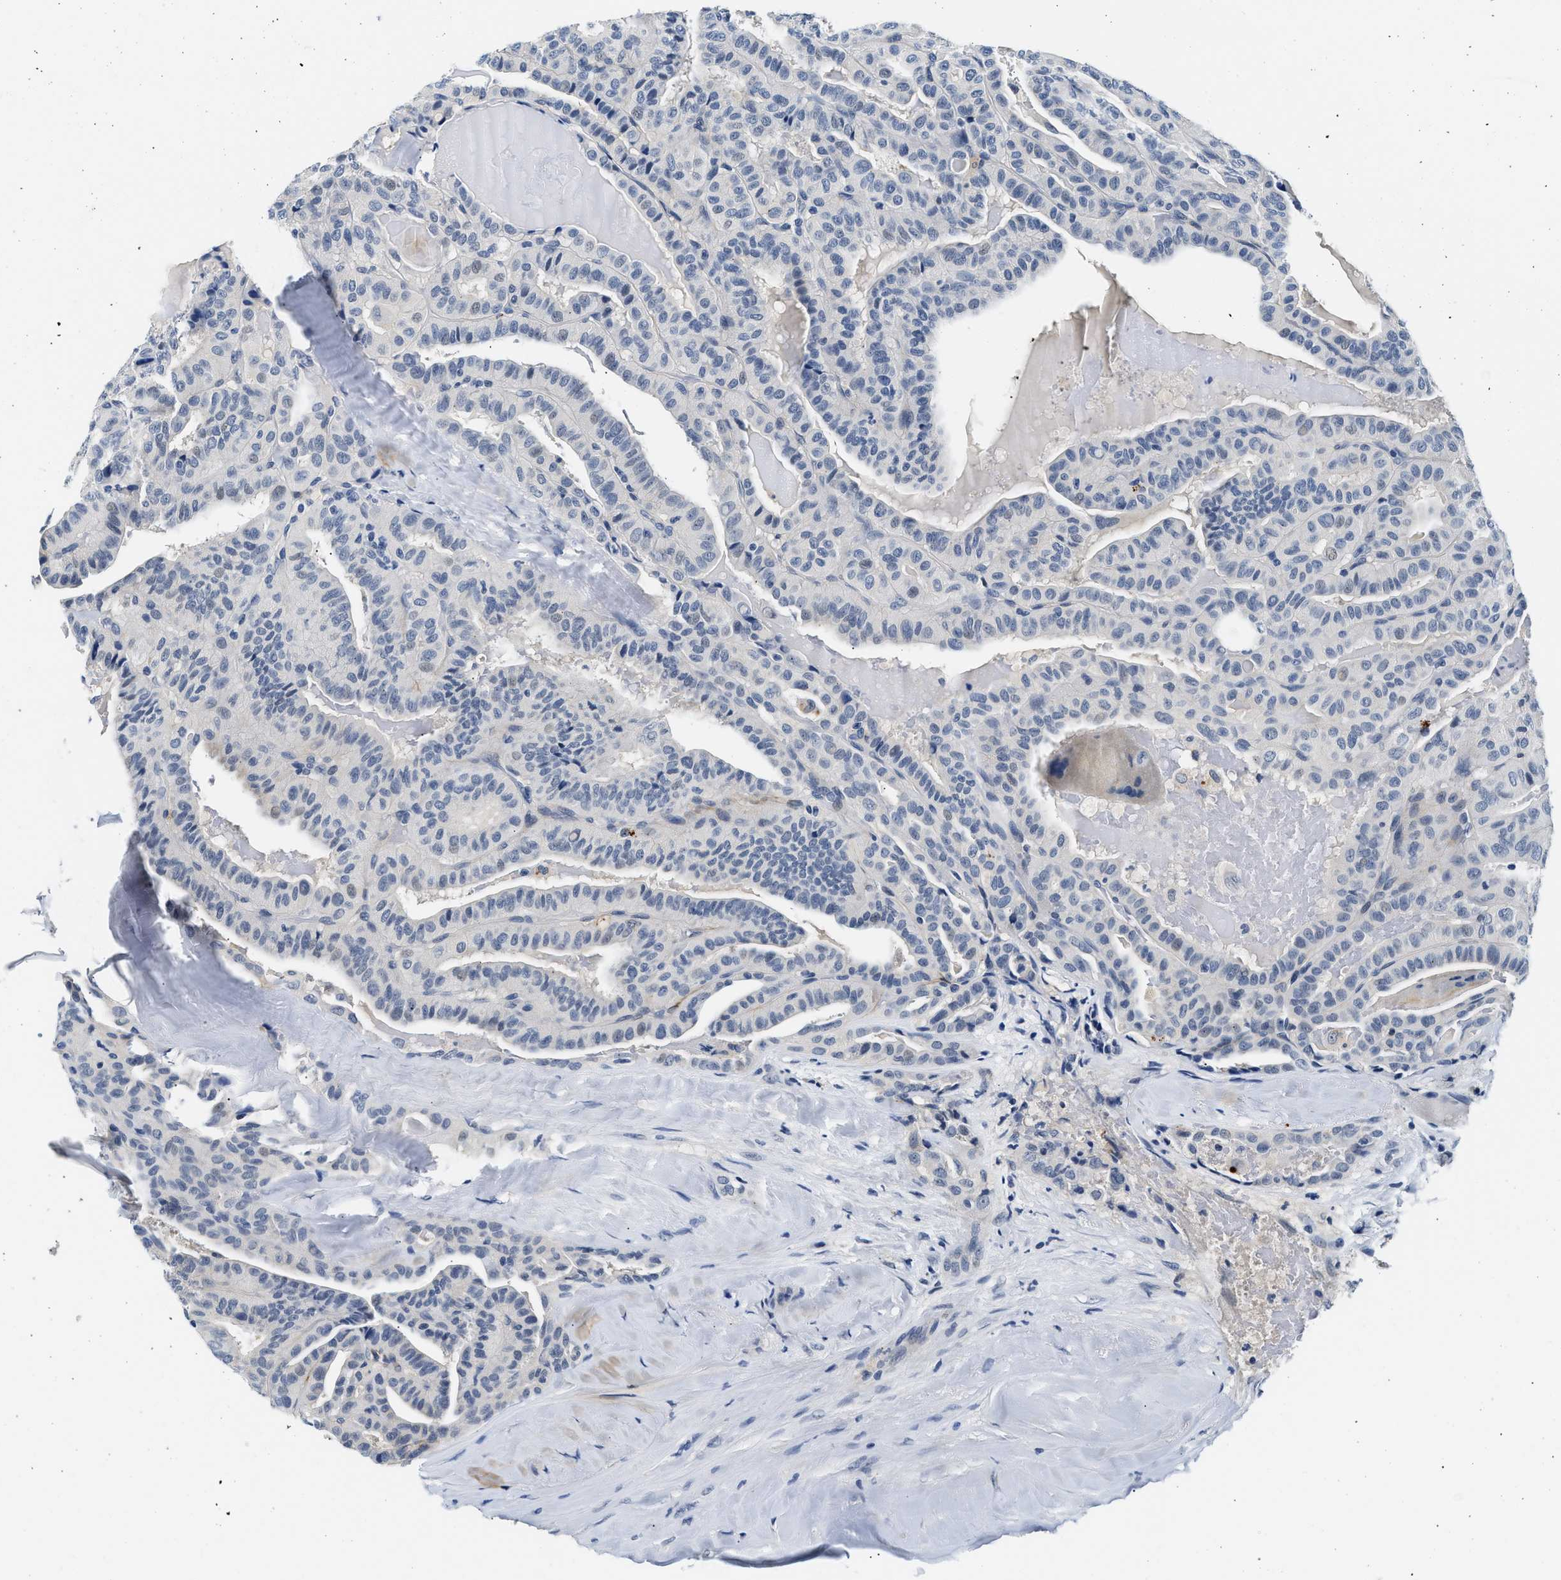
{"staining": {"intensity": "negative", "quantity": "none", "location": "none"}, "tissue": "thyroid cancer", "cell_type": "Tumor cells", "image_type": "cancer", "snomed": [{"axis": "morphology", "description": "Papillary adenocarcinoma, NOS"}, {"axis": "topography", "description": "Thyroid gland"}], "caption": "Immunohistochemical staining of thyroid cancer shows no significant positivity in tumor cells. Brightfield microscopy of IHC stained with DAB (3,3'-diaminobenzidine) (brown) and hematoxylin (blue), captured at high magnification.", "gene": "MED22", "patient": {"sex": "male", "age": 77}}